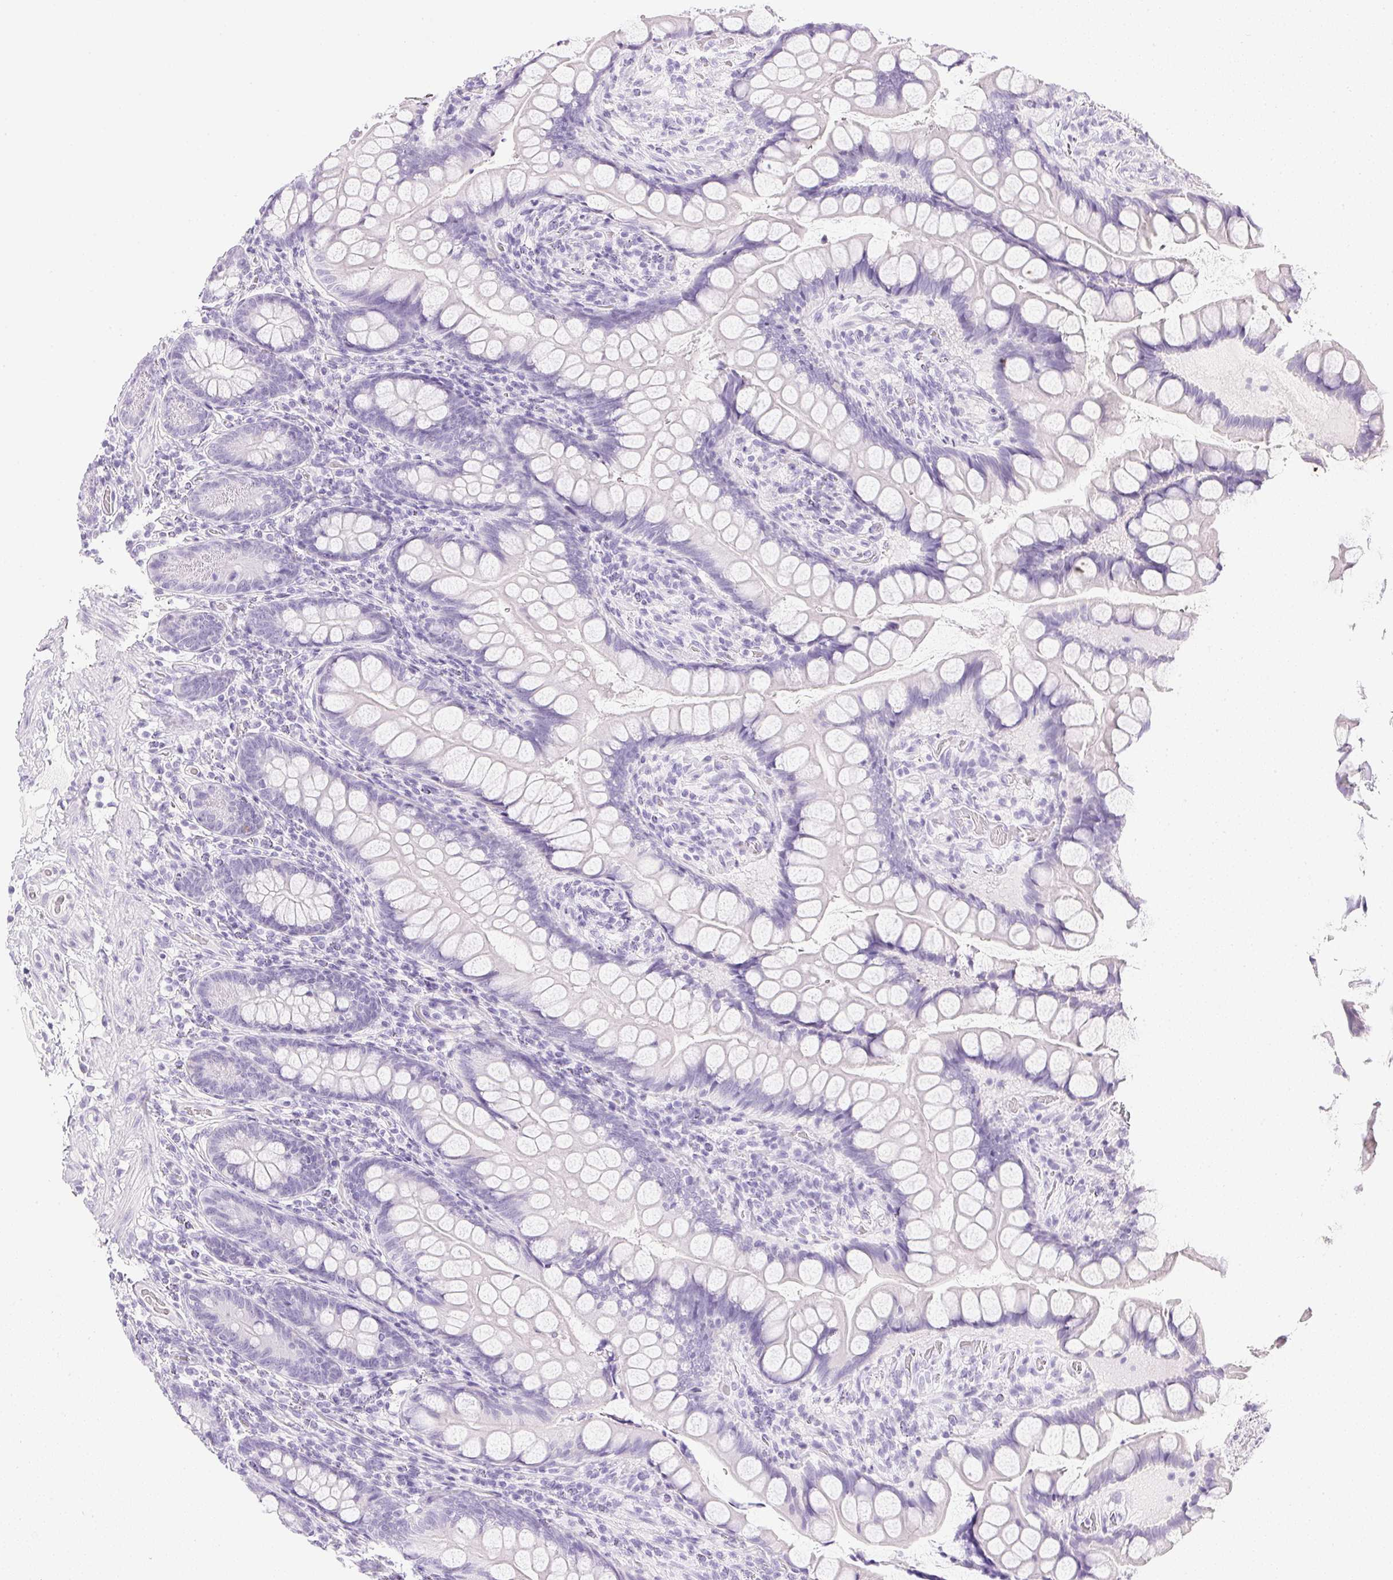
{"staining": {"intensity": "negative", "quantity": "none", "location": "none"}, "tissue": "small intestine", "cell_type": "Glandular cells", "image_type": "normal", "snomed": [{"axis": "morphology", "description": "Normal tissue, NOS"}, {"axis": "topography", "description": "Small intestine"}], "caption": "There is no significant staining in glandular cells of small intestine. Brightfield microscopy of IHC stained with DAB (brown) and hematoxylin (blue), captured at high magnification.", "gene": "CPB1", "patient": {"sex": "male", "age": 70}}